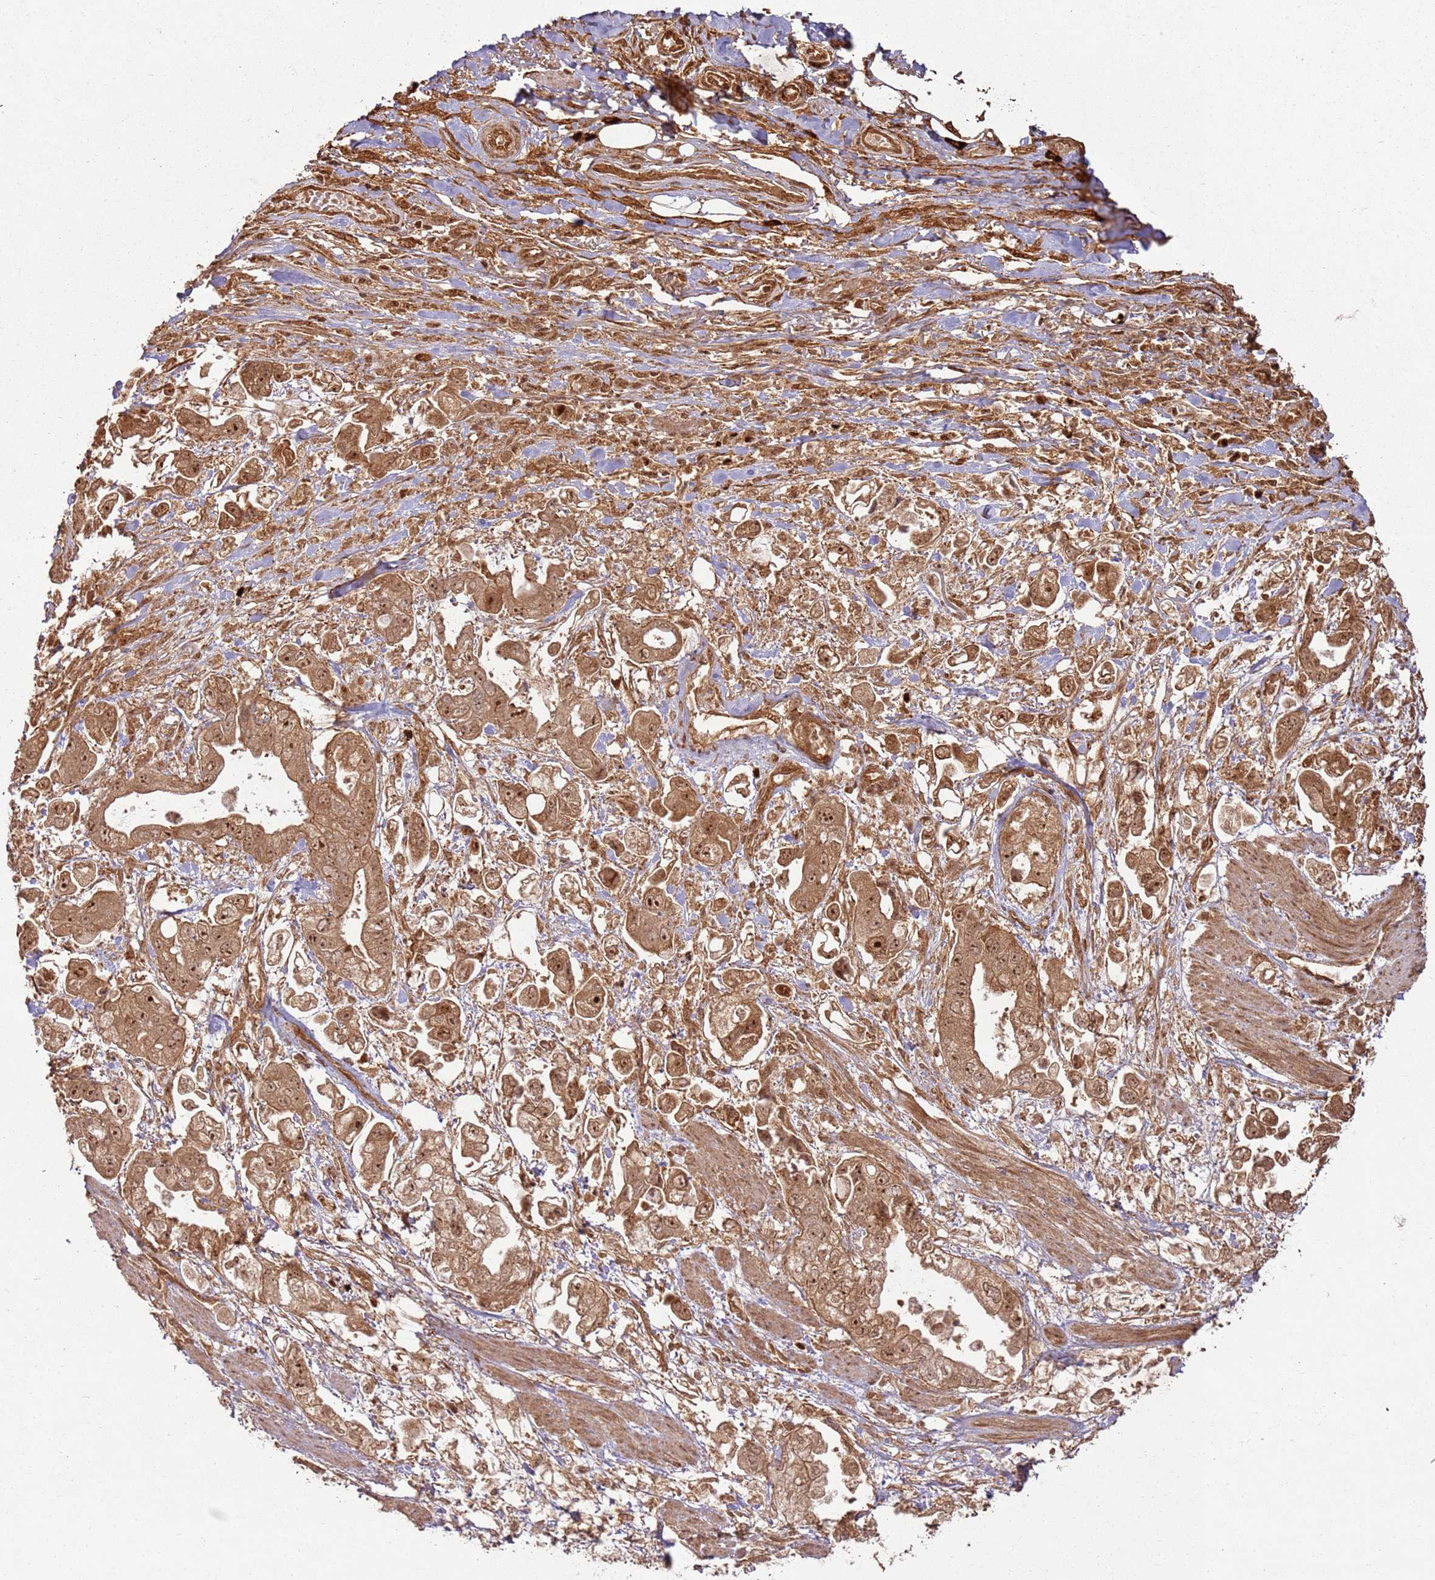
{"staining": {"intensity": "moderate", "quantity": ">75%", "location": "cytoplasmic/membranous,nuclear"}, "tissue": "stomach cancer", "cell_type": "Tumor cells", "image_type": "cancer", "snomed": [{"axis": "morphology", "description": "Adenocarcinoma, NOS"}, {"axis": "topography", "description": "Stomach"}], "caption": "Stomach adenocarcinoma stained for a protein (brown) demonstrates moderate cytoplasmic/membranous and nuclear positive expression in approximately >75% of tumor cells.", "gene": "TBC1D13", "patient": {"sex": "male", "age": 62}}